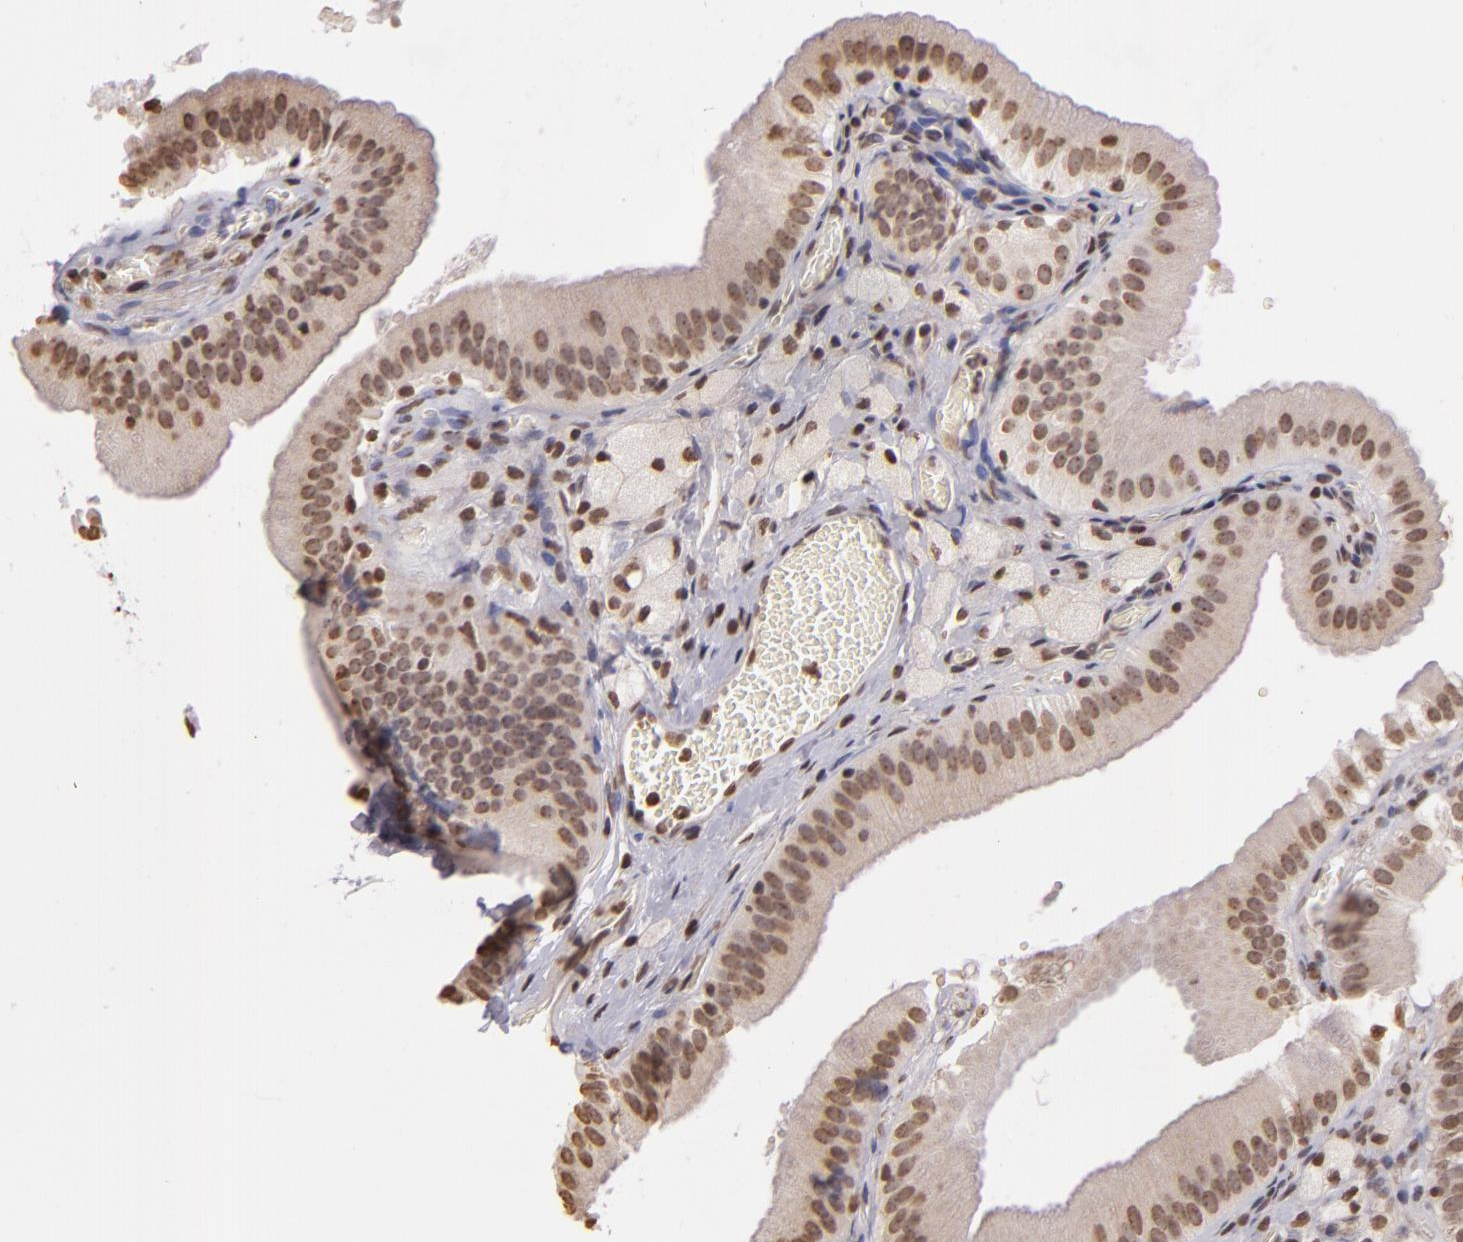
{"staining": {"intensity": "strong", "quantity": ">75%", "location": "nuclear"}, "tissue": "gallbladder", "cell_type": "Glandular cells", "image_type": "normal", "snomed": [{"axis": "morphology", "description": "Normal tissue, NOS"}, {"axis": "topography", "description": "Gallbladder"}], "caption": "IHC (DAB) staining of normal human gallbladder displays strong nuclear protein positivity in approximately >75% of glandular cells.", "gene": "THRB", "patient": {"sex": "female", "age": 24}}